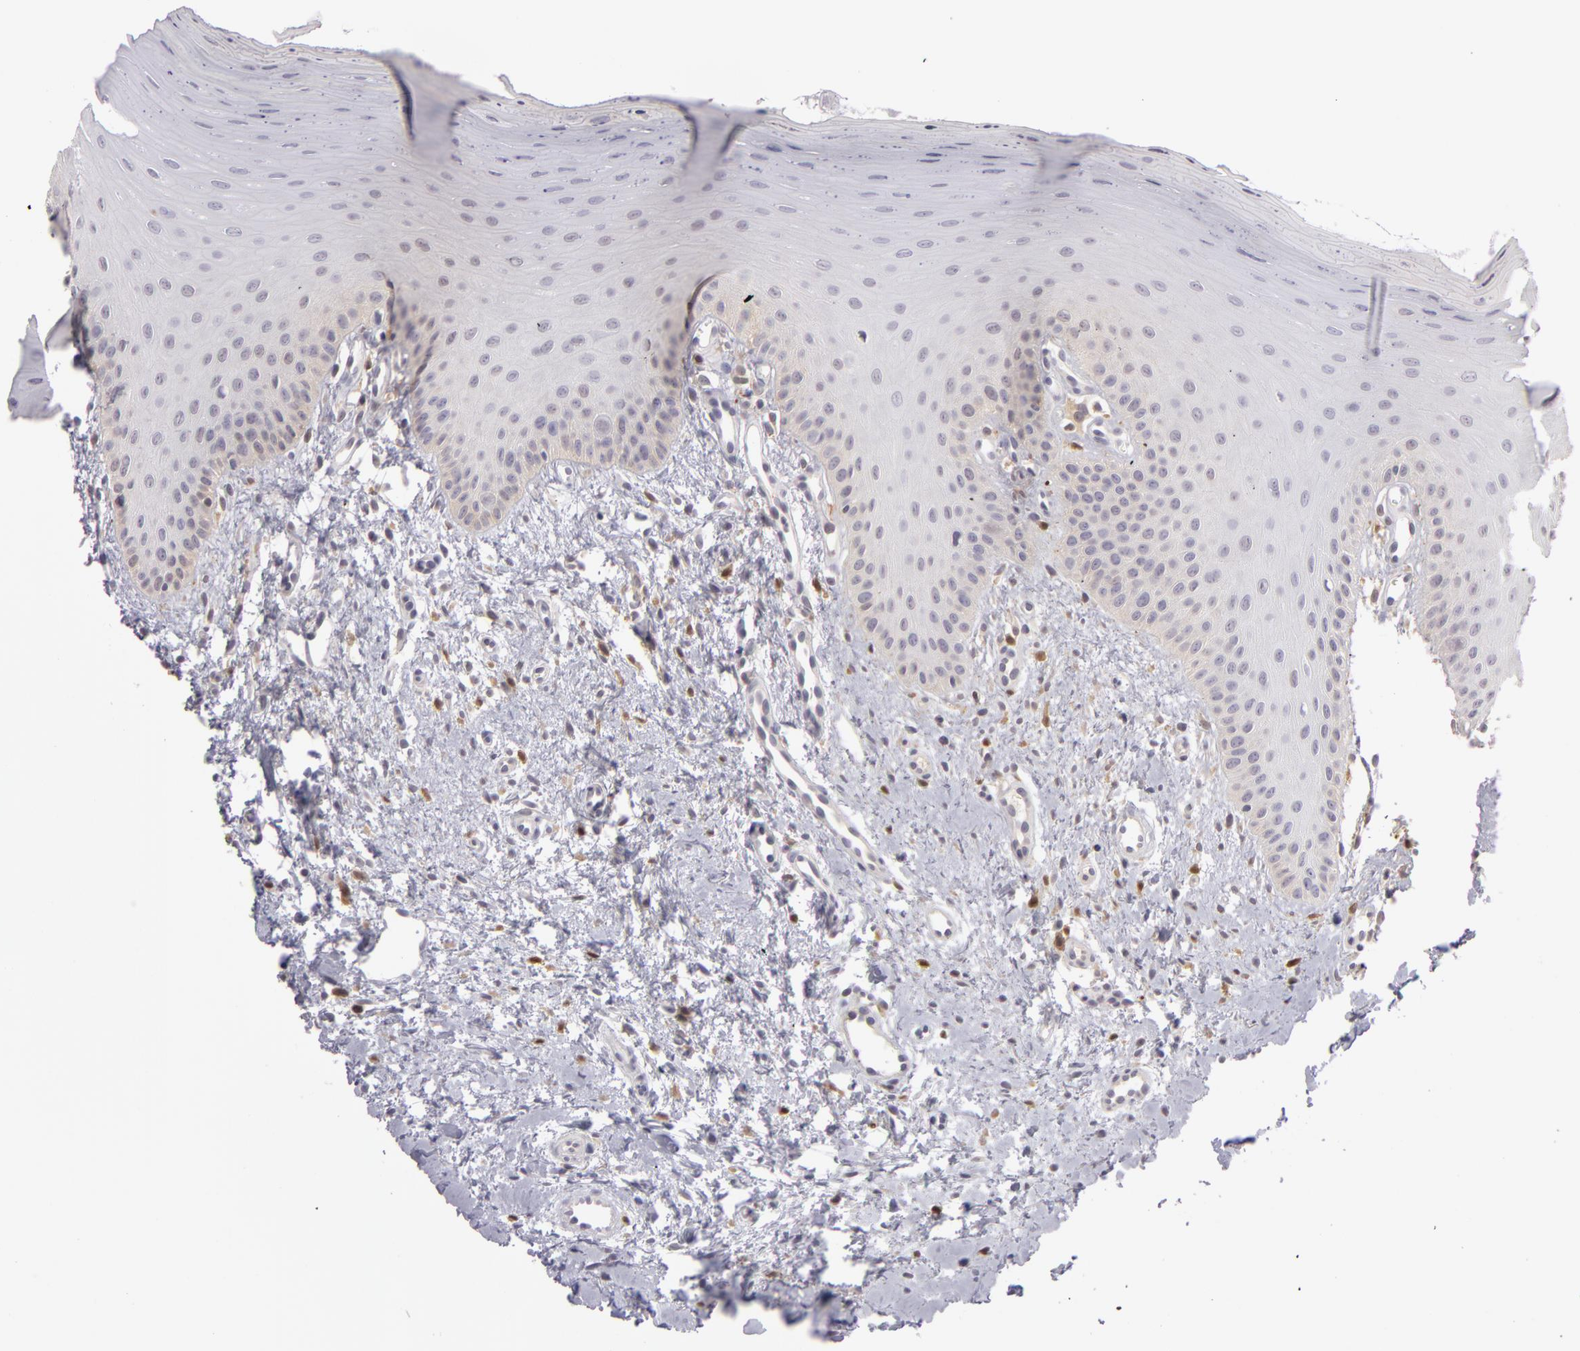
{"staining": {"intensity": "negative", "quantity": "none", "location": "none"}, "tissue": "oral mucosa", "cell_type": "Squamous epithelial cells", "image_type": "normal", "snomed": [{"axis": "morphology", "description": "Normal tissue, NOS"}, {"axis": "topography", "description": "Oral tissue"}], "caption": "Immunohistochemistry histopathology image of unremarkable oral mucosa: human oral mucosa stained with DAB (3,3'-diaminobenzidine) displays no significant protein expression in squamous epithelial cells.", "gene": "GNPDA1", "patient": {"sex": "female", "age": 23}}